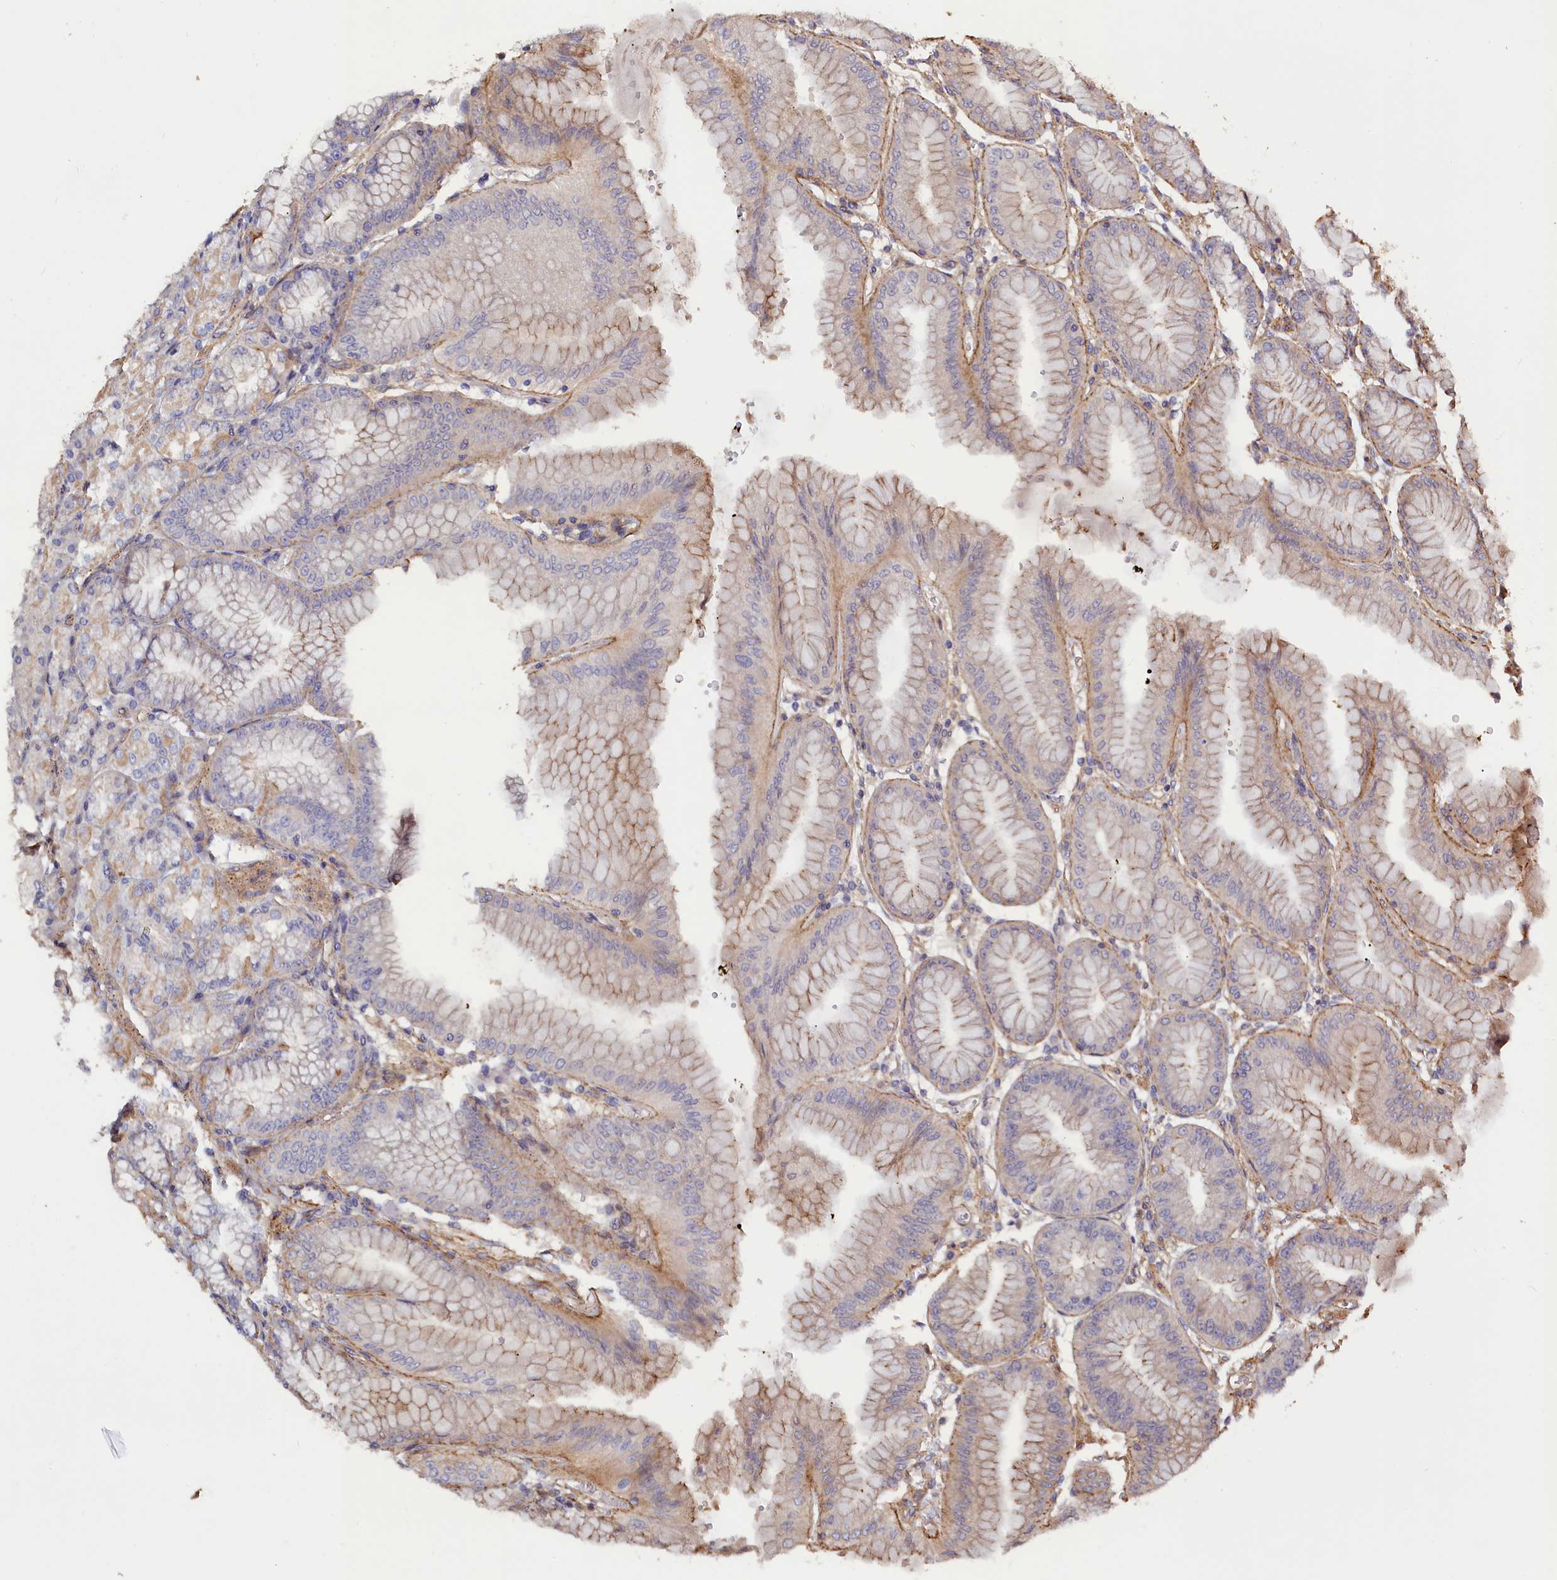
{"staining": {"intensity": "moderate", "quantity": "25%-75%", "location": "cytoplasmic/membranous"}, "tissue": "stomach", "cell_type": "Glandular cells", "image_type": "normal", "snomed": [{"axis": "morphology", "description": "Normal tissue, NOS"}, {"axis": "topography", "description": "Stomach, lower"}], "caption": "IHC of benign stomach exhibits medium levels of moderate cytoplasmic/membranous expression in about 25%-75% of glandular cells.", "gene": "ANKRD27", "patient": {"sex": "male", "age": 71}}